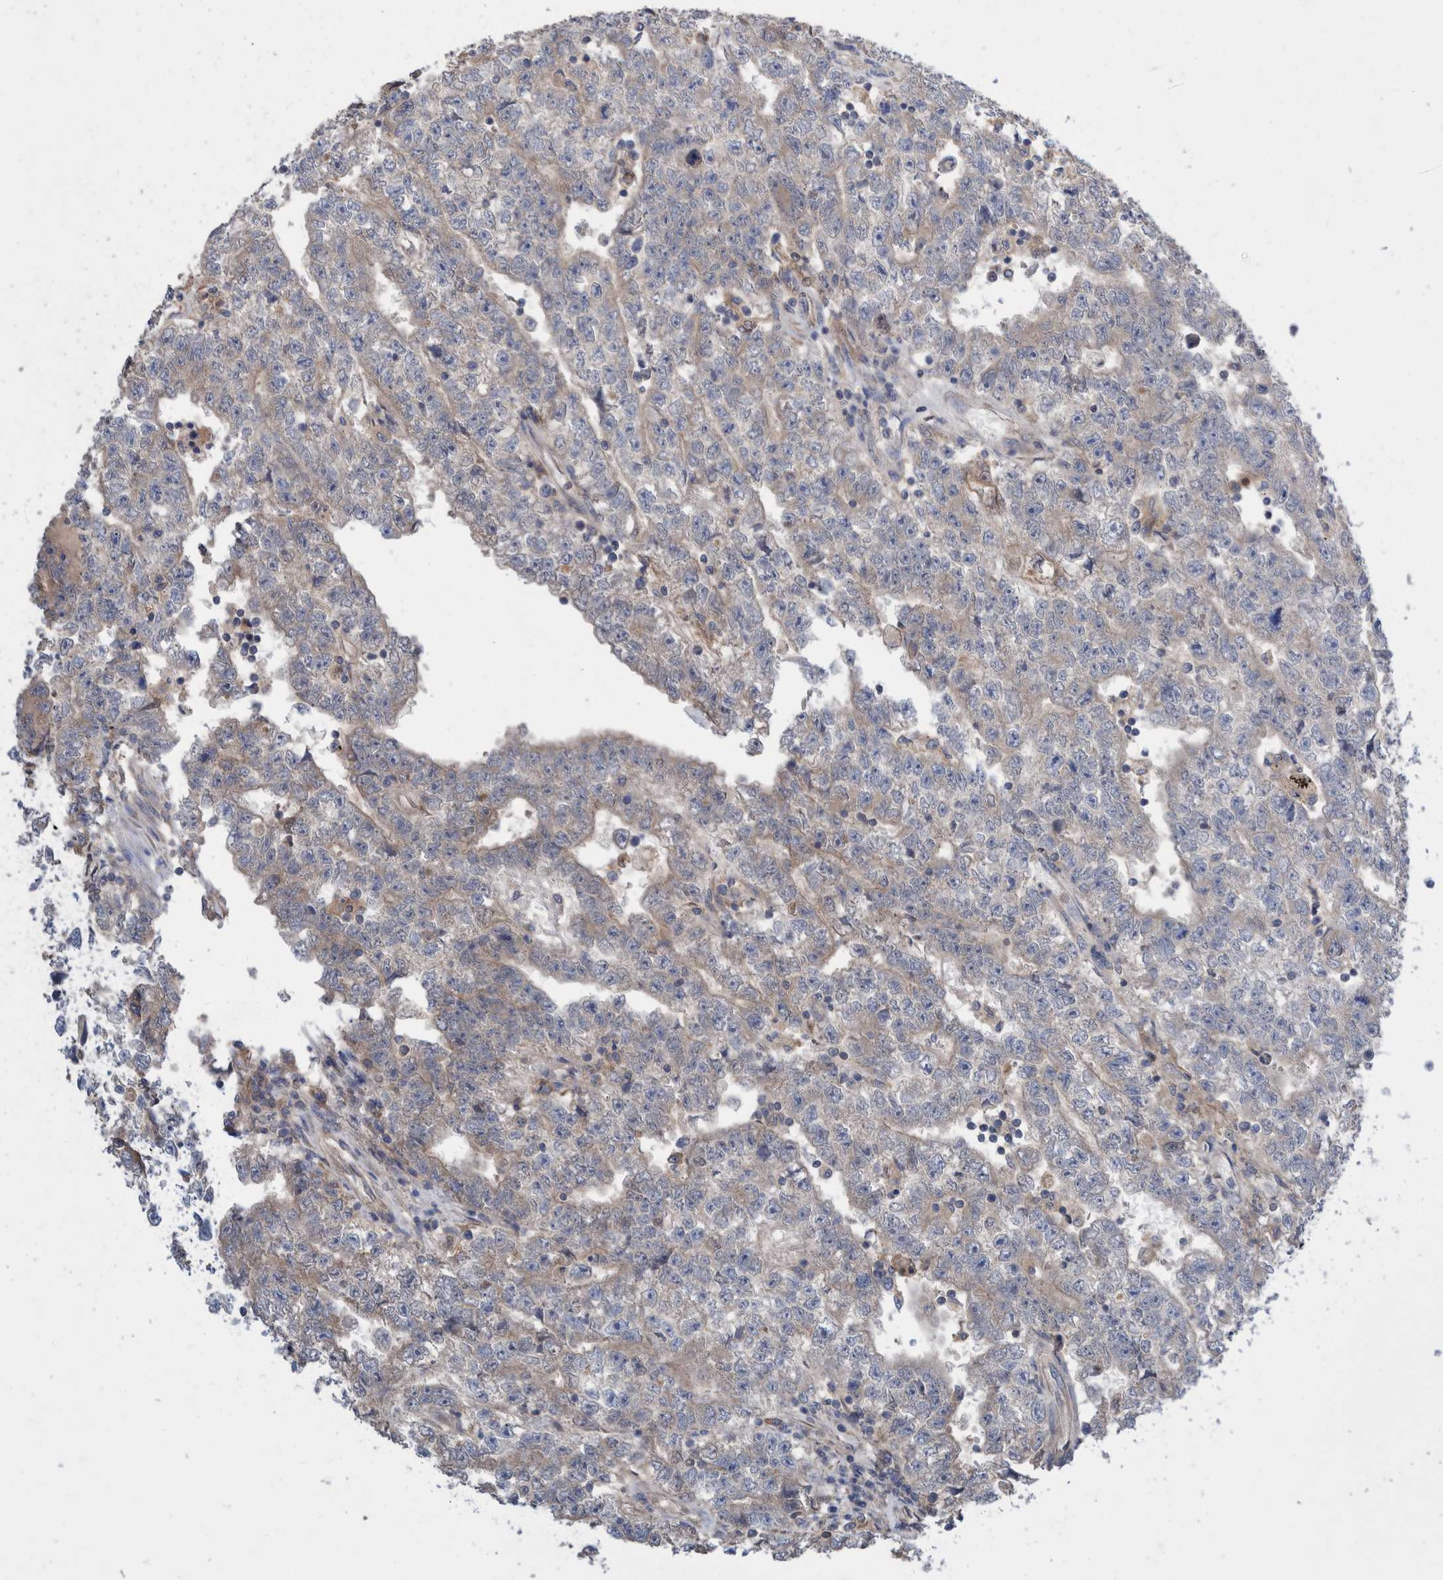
{"staining": {"intensity": "weak", "quantity": "<25%", "location": "cytoplasmic/membranous"}, "tissue": "testis cancer", "cell_type": "Tumor cells", "image_type": "cancer", "snomed": [{"axis": "morphology", "description": "Carcinoma, Embryonal, NOS"}, {"axis": "topography", "description": "Testis"}], "caption": "There is no significant positivity in tumor cells of testis embryonal carcinoma.", "gene": "PLPBP", "patient": {"sex": "male", "age": 25}}